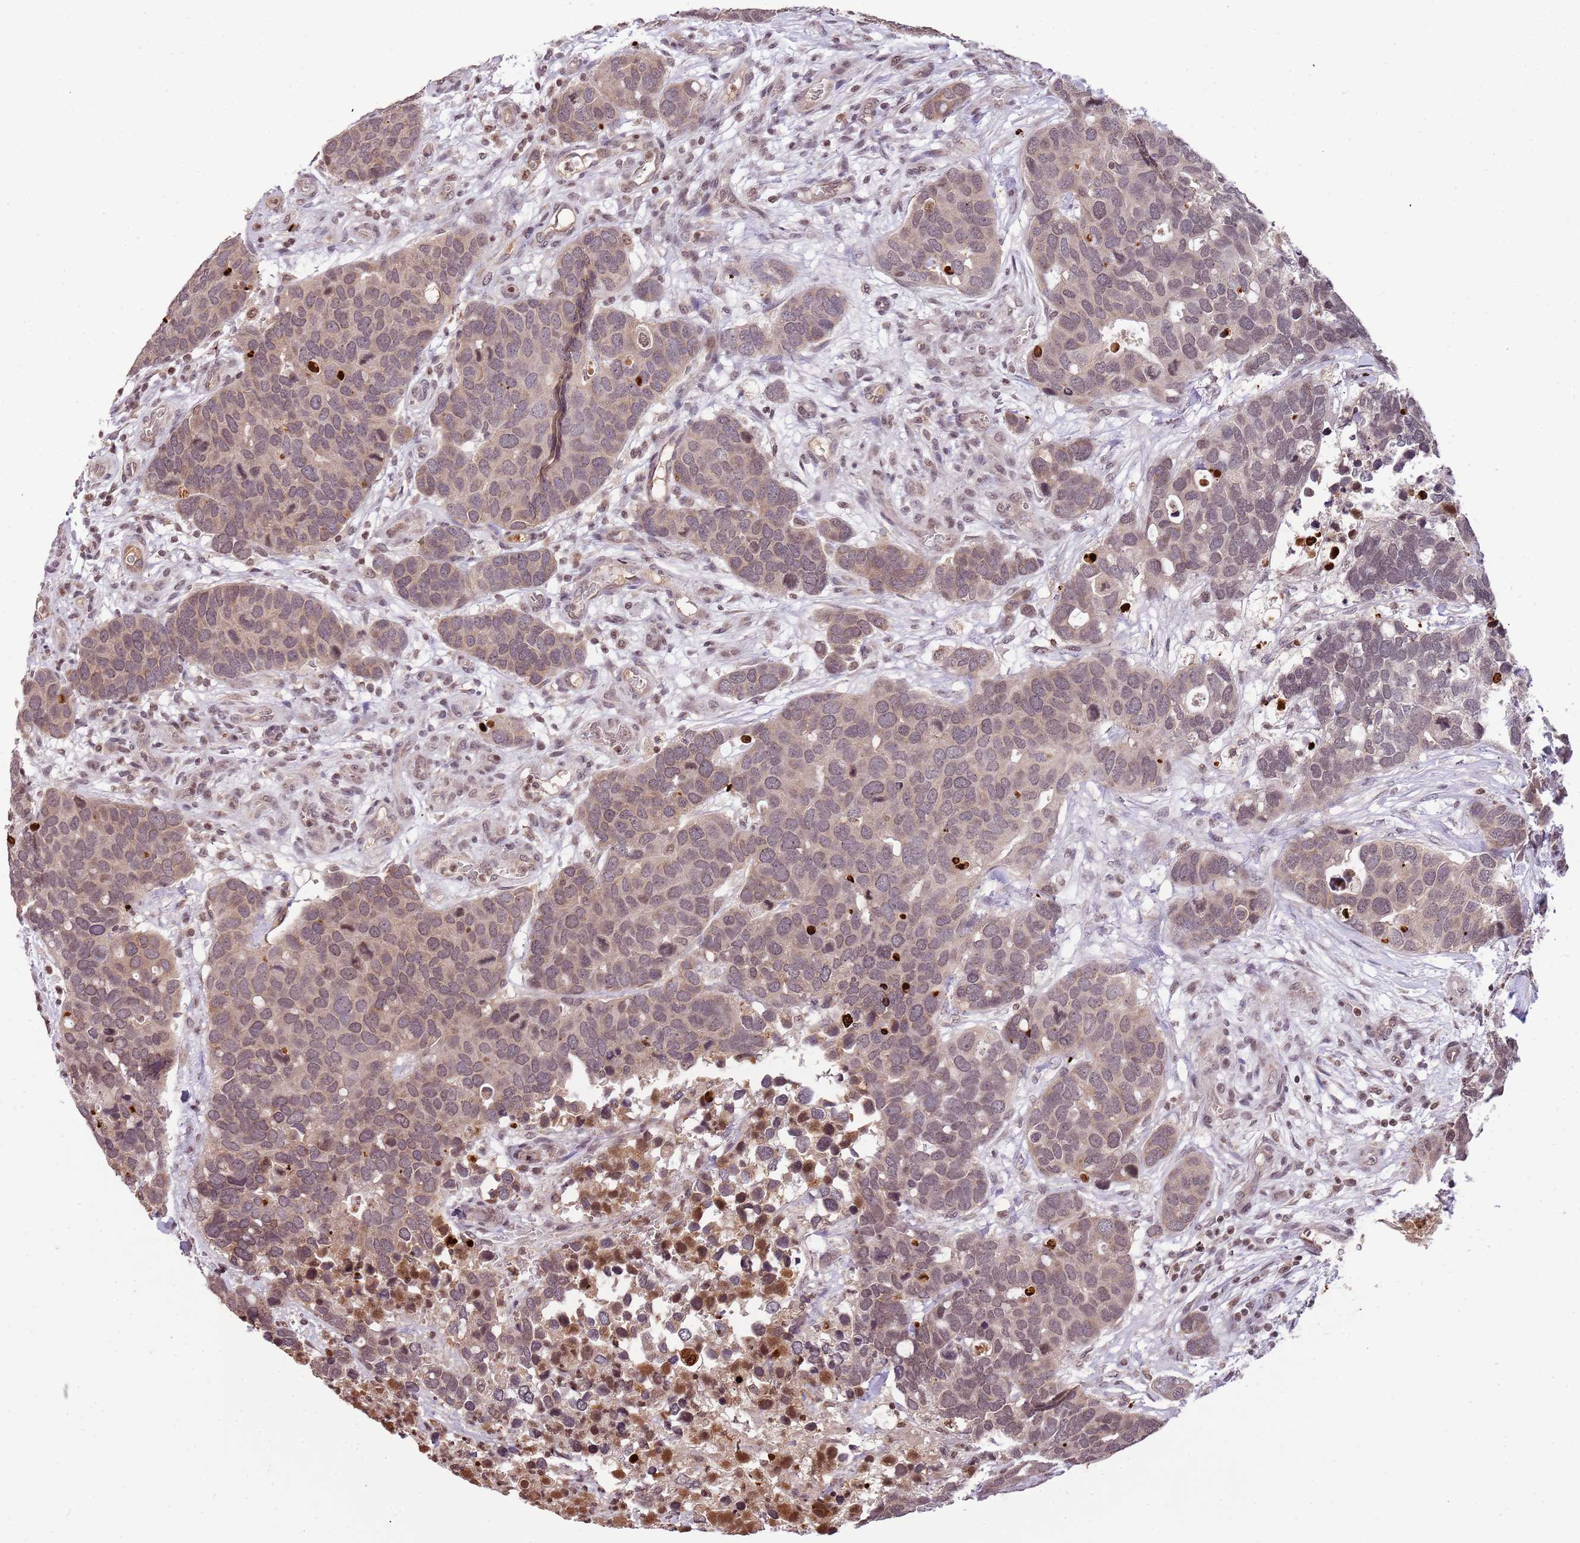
{"staining": {"intensity": "weak", "quantity": "<25%", "location": "nuclear"}, "tissue": "breast cancer", "cell_type": "Tumor cells", "image_type": "cancer", "snomed": [{"axis": "morphology", "description": "Duct carcinoma"}, {"axis": "topography", "description": "Breast"}], "caption": "Tumor cells are negative for brown protein staining in breast intraductal carcinoma.", "gene": "SAMSN1", "patient": {"sex": "female", "age": 83}}